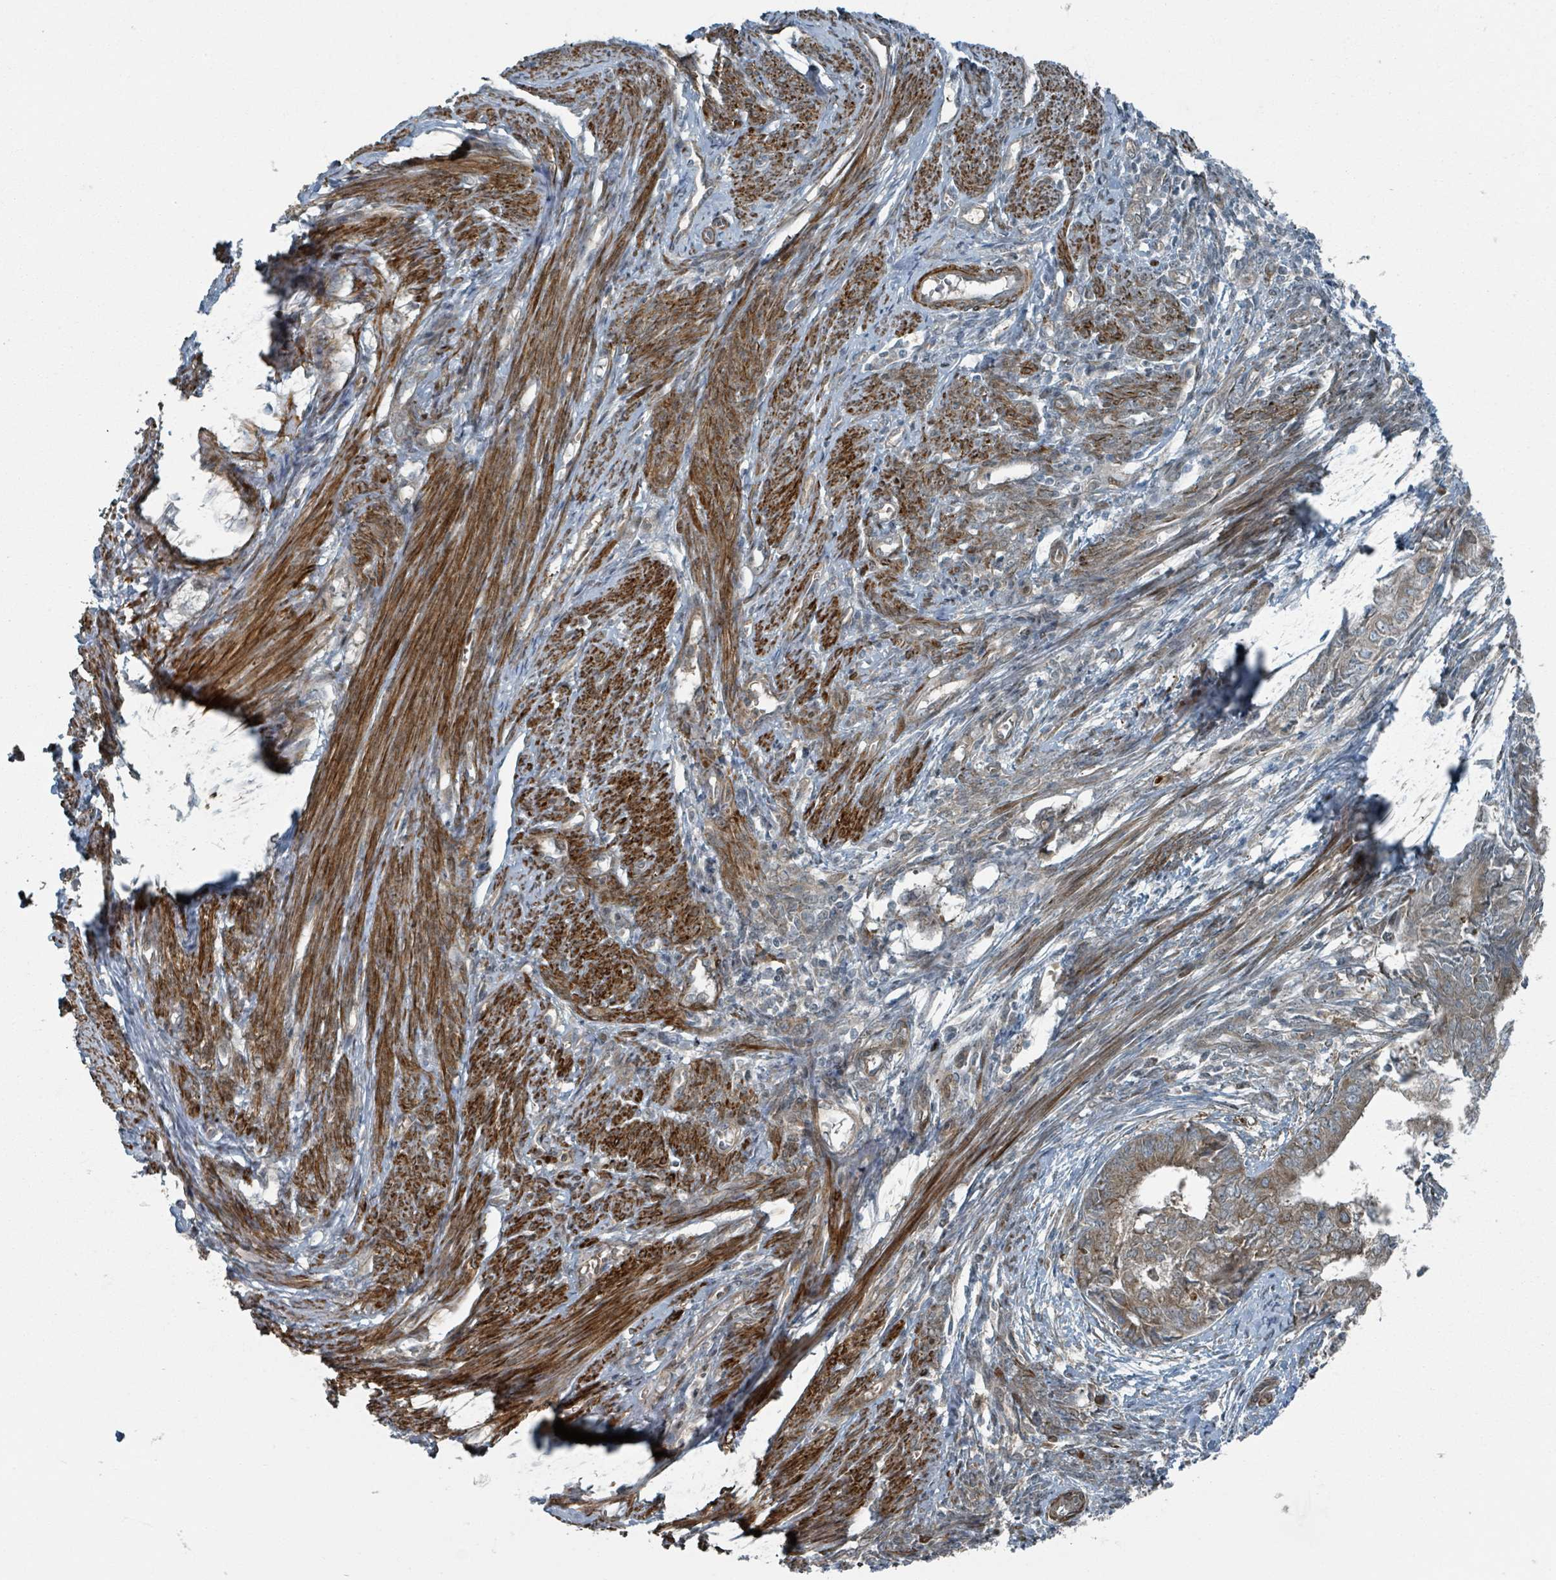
{"staining": {"intensity": "moderate", "quantity": ">75%", "location": "cytoplasmic/membranous"}, "tissue": "endometrial cancer", "cell_type": "Tumor cells", "image_type": "cancer", "snomed": [{"axis": "morphology", "description": "Adenocarcinoma, NOS"}, {"axis": "topography", "description": "Endometrium"}], "caption": "Immunohistochemical staining of endometrial cancer (adenocarcinoma) reveals medium levels of moderate cytoplasmic/membranous expression in approximately >75% of tumor cells.", "gene": "RHPN2", "patient": {"sex": "female", "age": 62}}